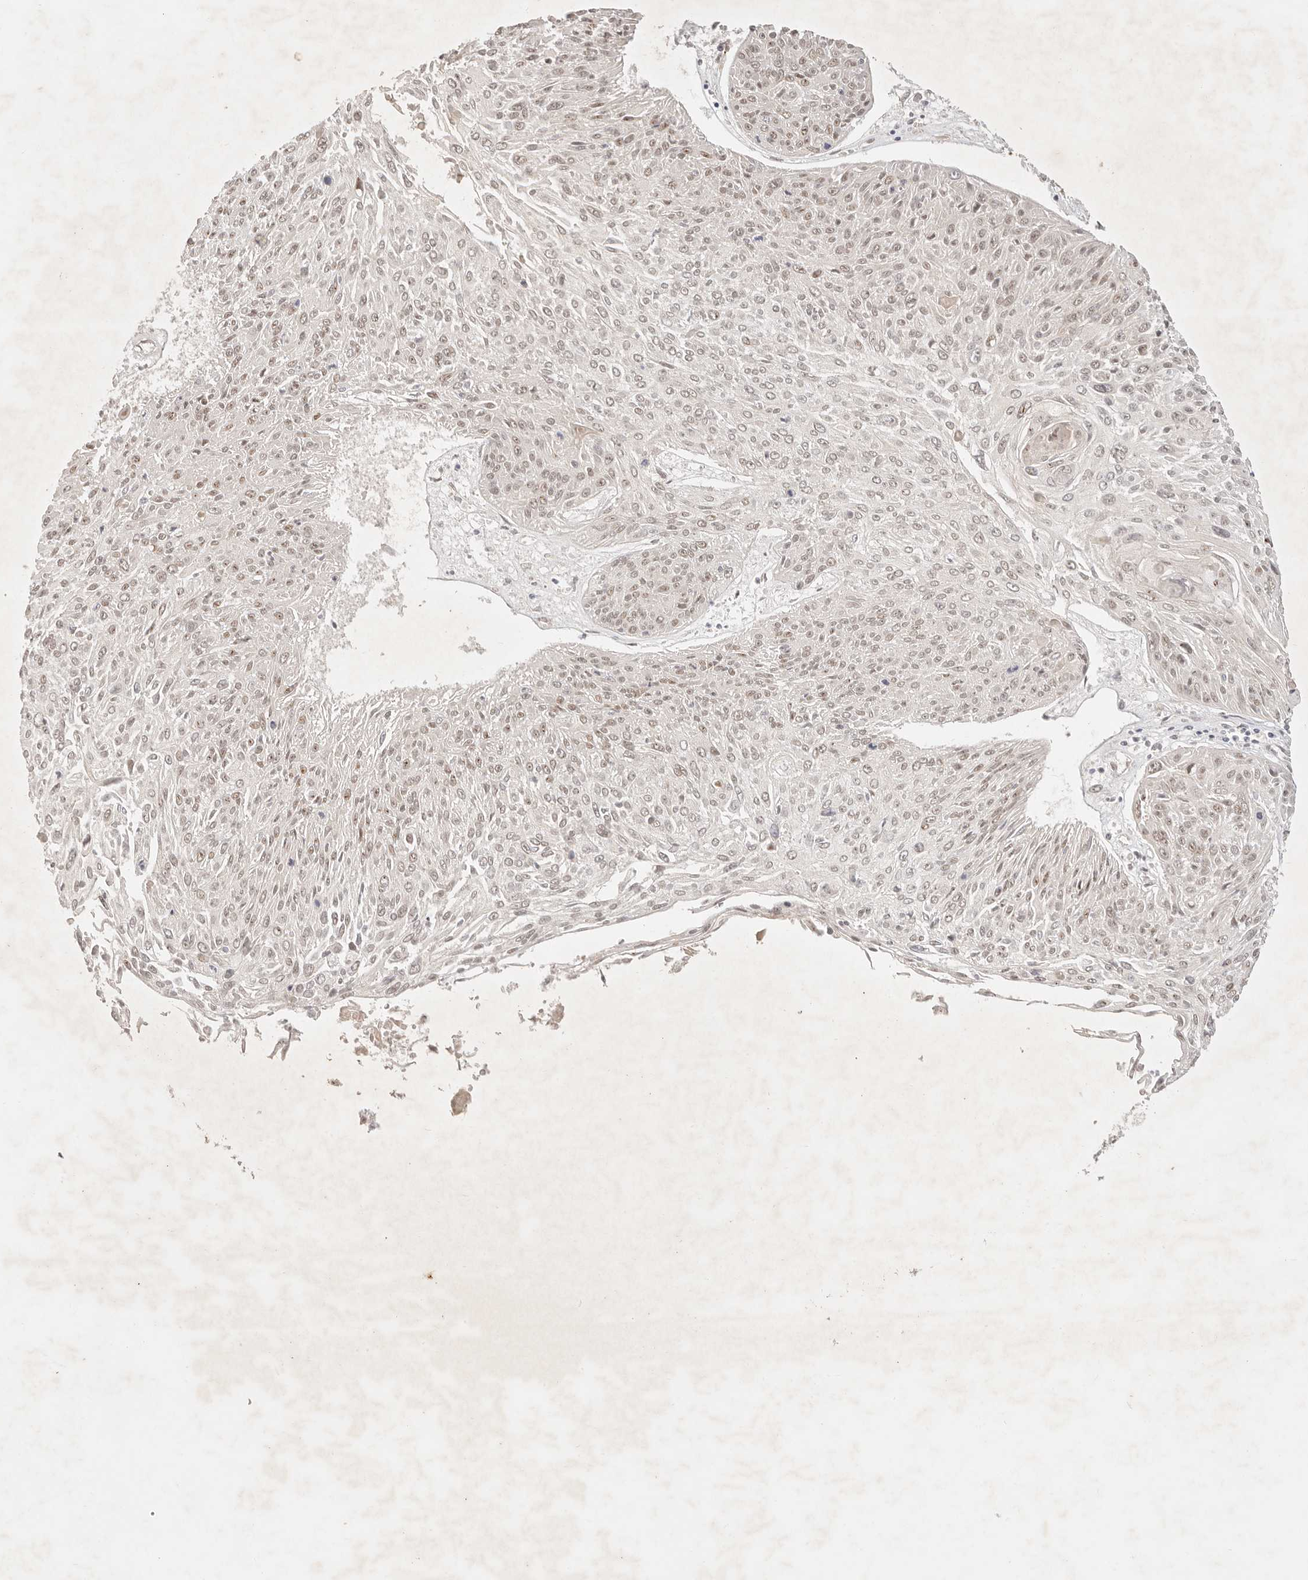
{"staining": {"intensity": "weak", "quantity": "25%-75%", "location": "nuclear"}, "tissue": "cervical cancer", "cell_type": "Tumor cells", "image_type": "cancer", "snomed": [{"axis": "morphology", "description": "Squamous cell carcinoma, NOS"}, {"axis": "topography", "description": "Cervix"}], "caption": "Squamous cell carcinoma (cervical) stained for a protein shows weak nuclear positivity in tumor cells. (Brightfield microscopy of DAB IHC at high magnification).", "gene": "GPR156", "patient": {"sex": "female", "age": 51}}